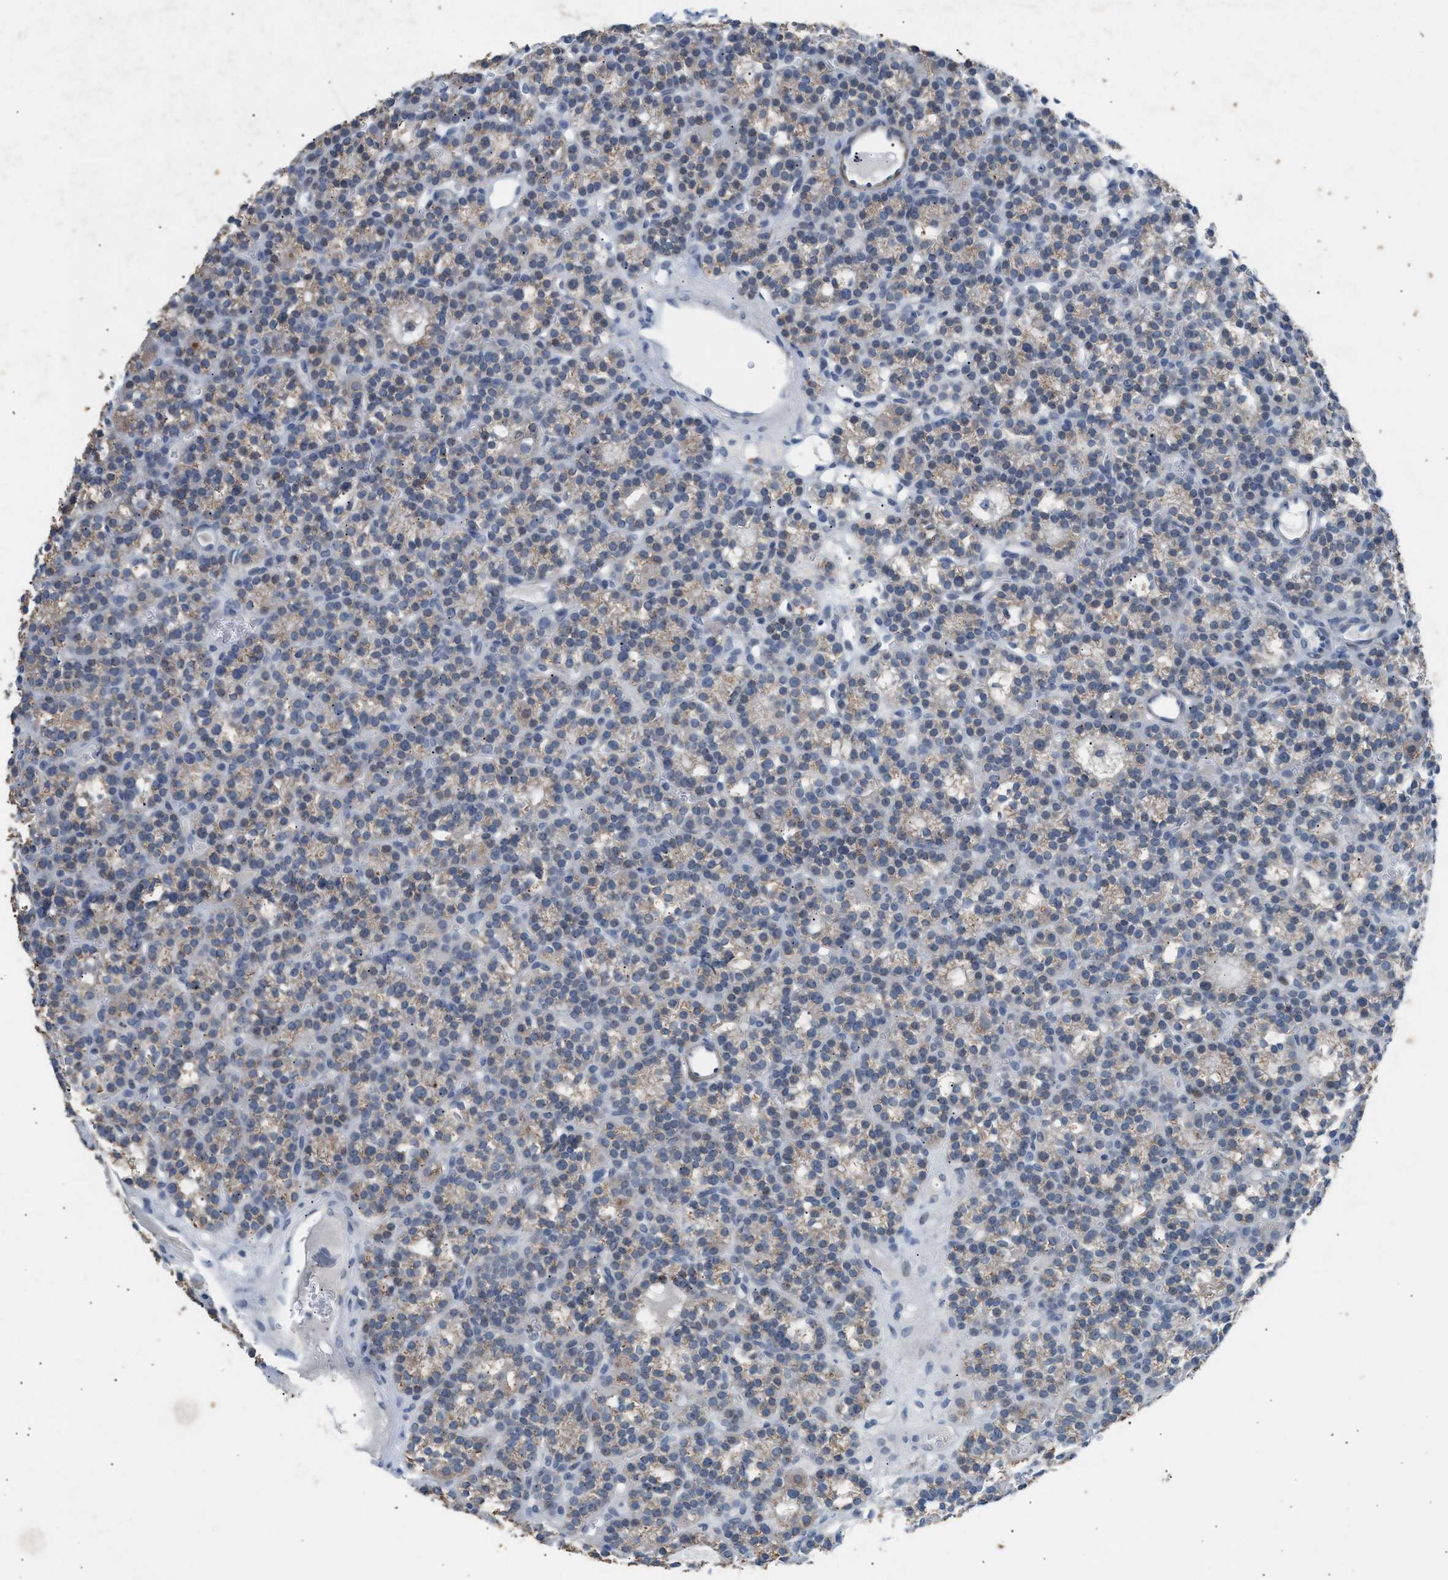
{"staining": {"intensity": "weak", "quantity": "25%-75%", "location": "cytoplasmic/membranous"}, "tissue": "parathyroid gland", "cell_type": "Glandular cells", "image_type": "normal", "snomed": [{"axis": "morphology", "description": "Normal tissue, NOS"}, {"axis": "morphology", "description": "Adenoma, NOS"}, {"axis": "topography", "description": "Parathyroid gland"}], "caption": "Parathyroid gland was stained to show a protein in brown. There is low levels of weak cytoplasmic/membranous staining in about 25%-75% of glandular cells. The staining is performed using DAB (3,3'-diaminobenzidine) brown chromogen to label protein expression. The nuclei are counter-stained blue using hematoxylin.", "gene": "SLC5A5", "patient": {"sex": "female", "age": 58}}